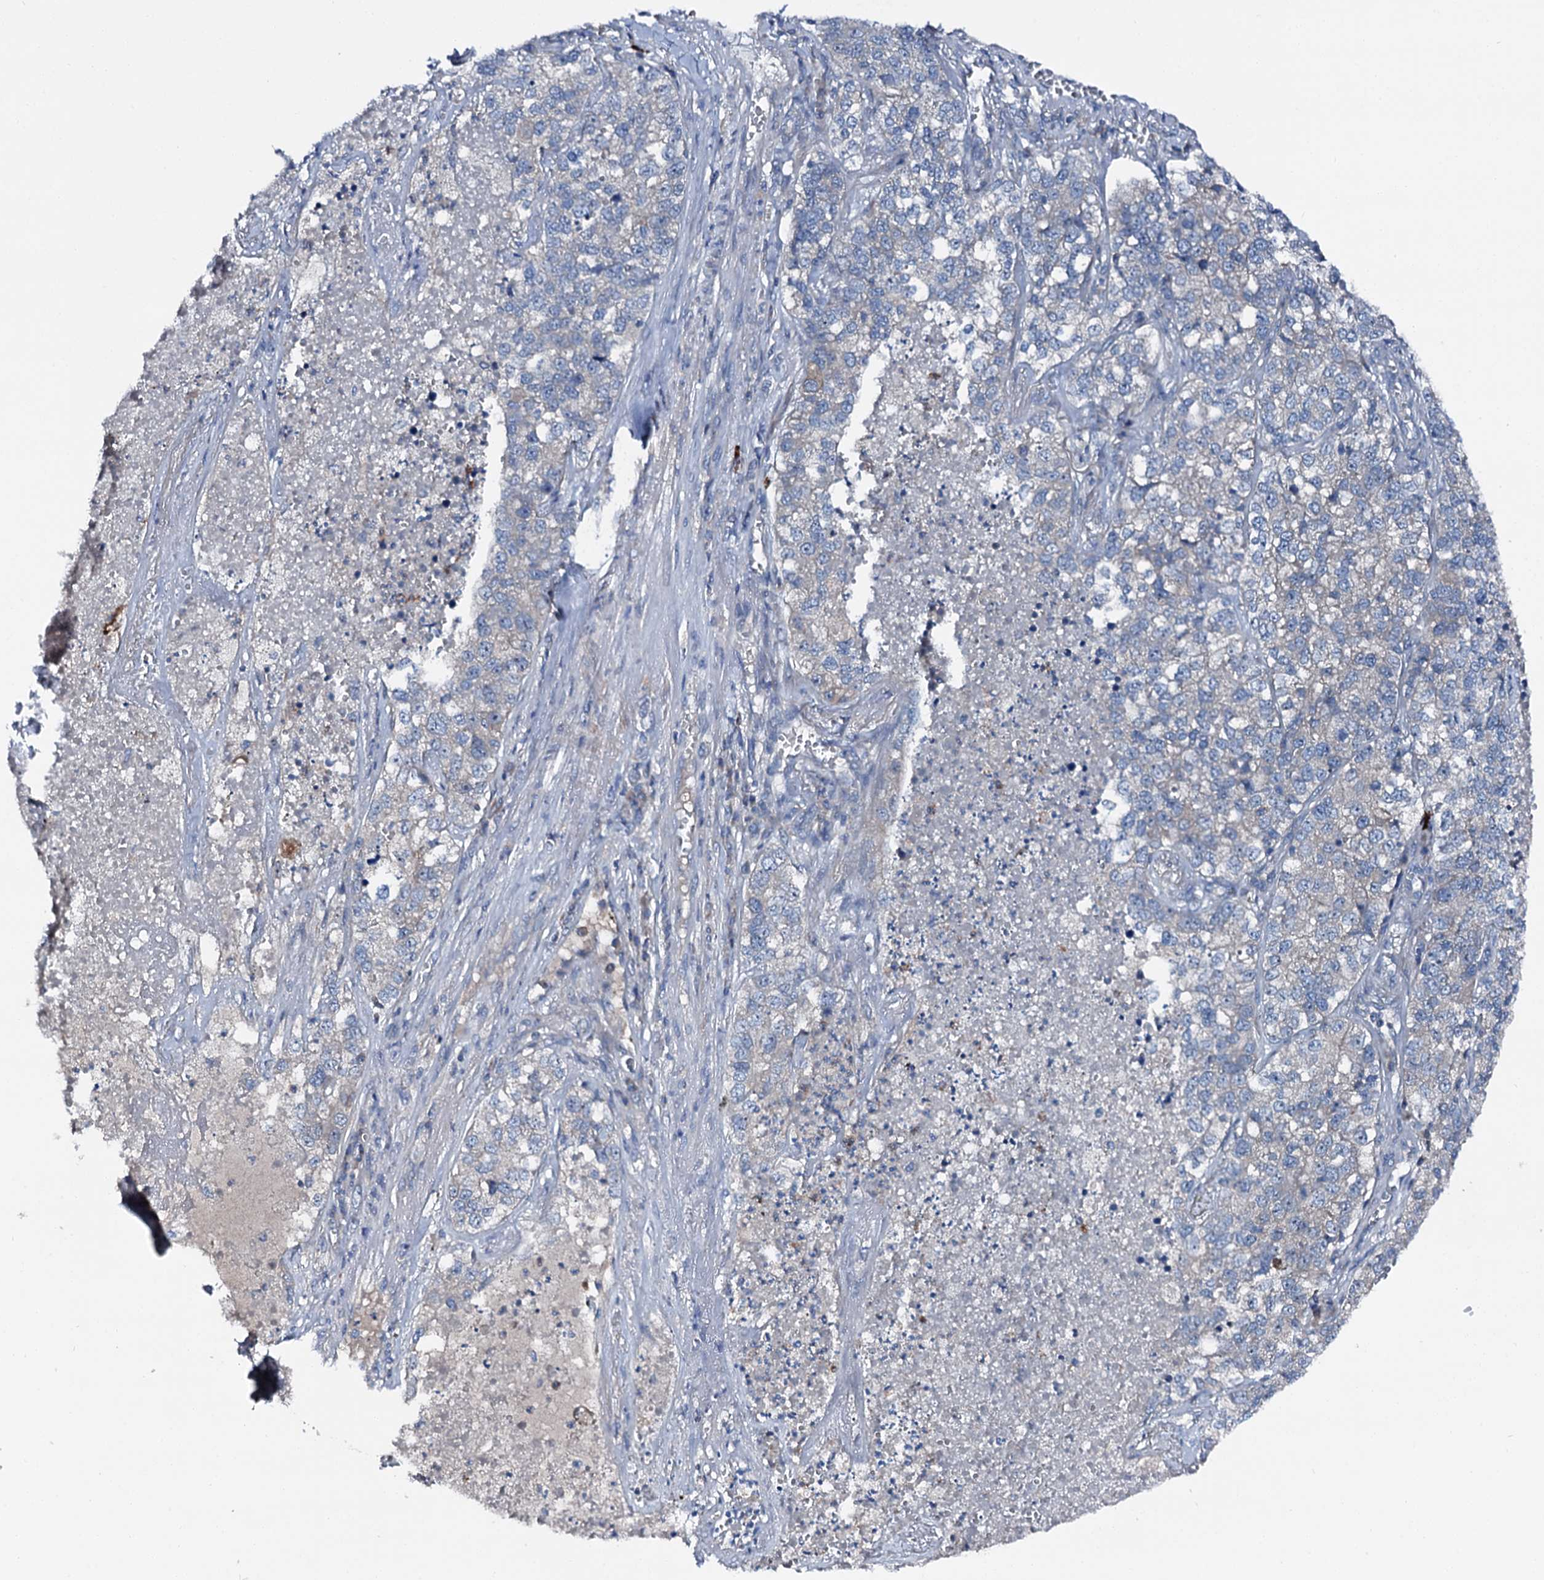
{"staining": {"intensity": "negative", "quantity": "none", "location": "none"}, "tissue": "lung cancer", "cell_type": "Tumor cells", "image_type": "cancer", "snomed": [{"axis": "morphology", "description": "Adenocarcinoma, NOS"}, {"axis": "topography", "description": "Lung"}], "caption": "The immunohistochemistry (IHC) image has no significant positivity in tumor cells of lung cancer (adenocarcinoma) tissue.", "gene": "SLC22A25", "patient": {"sex": "male", "age": 49}}